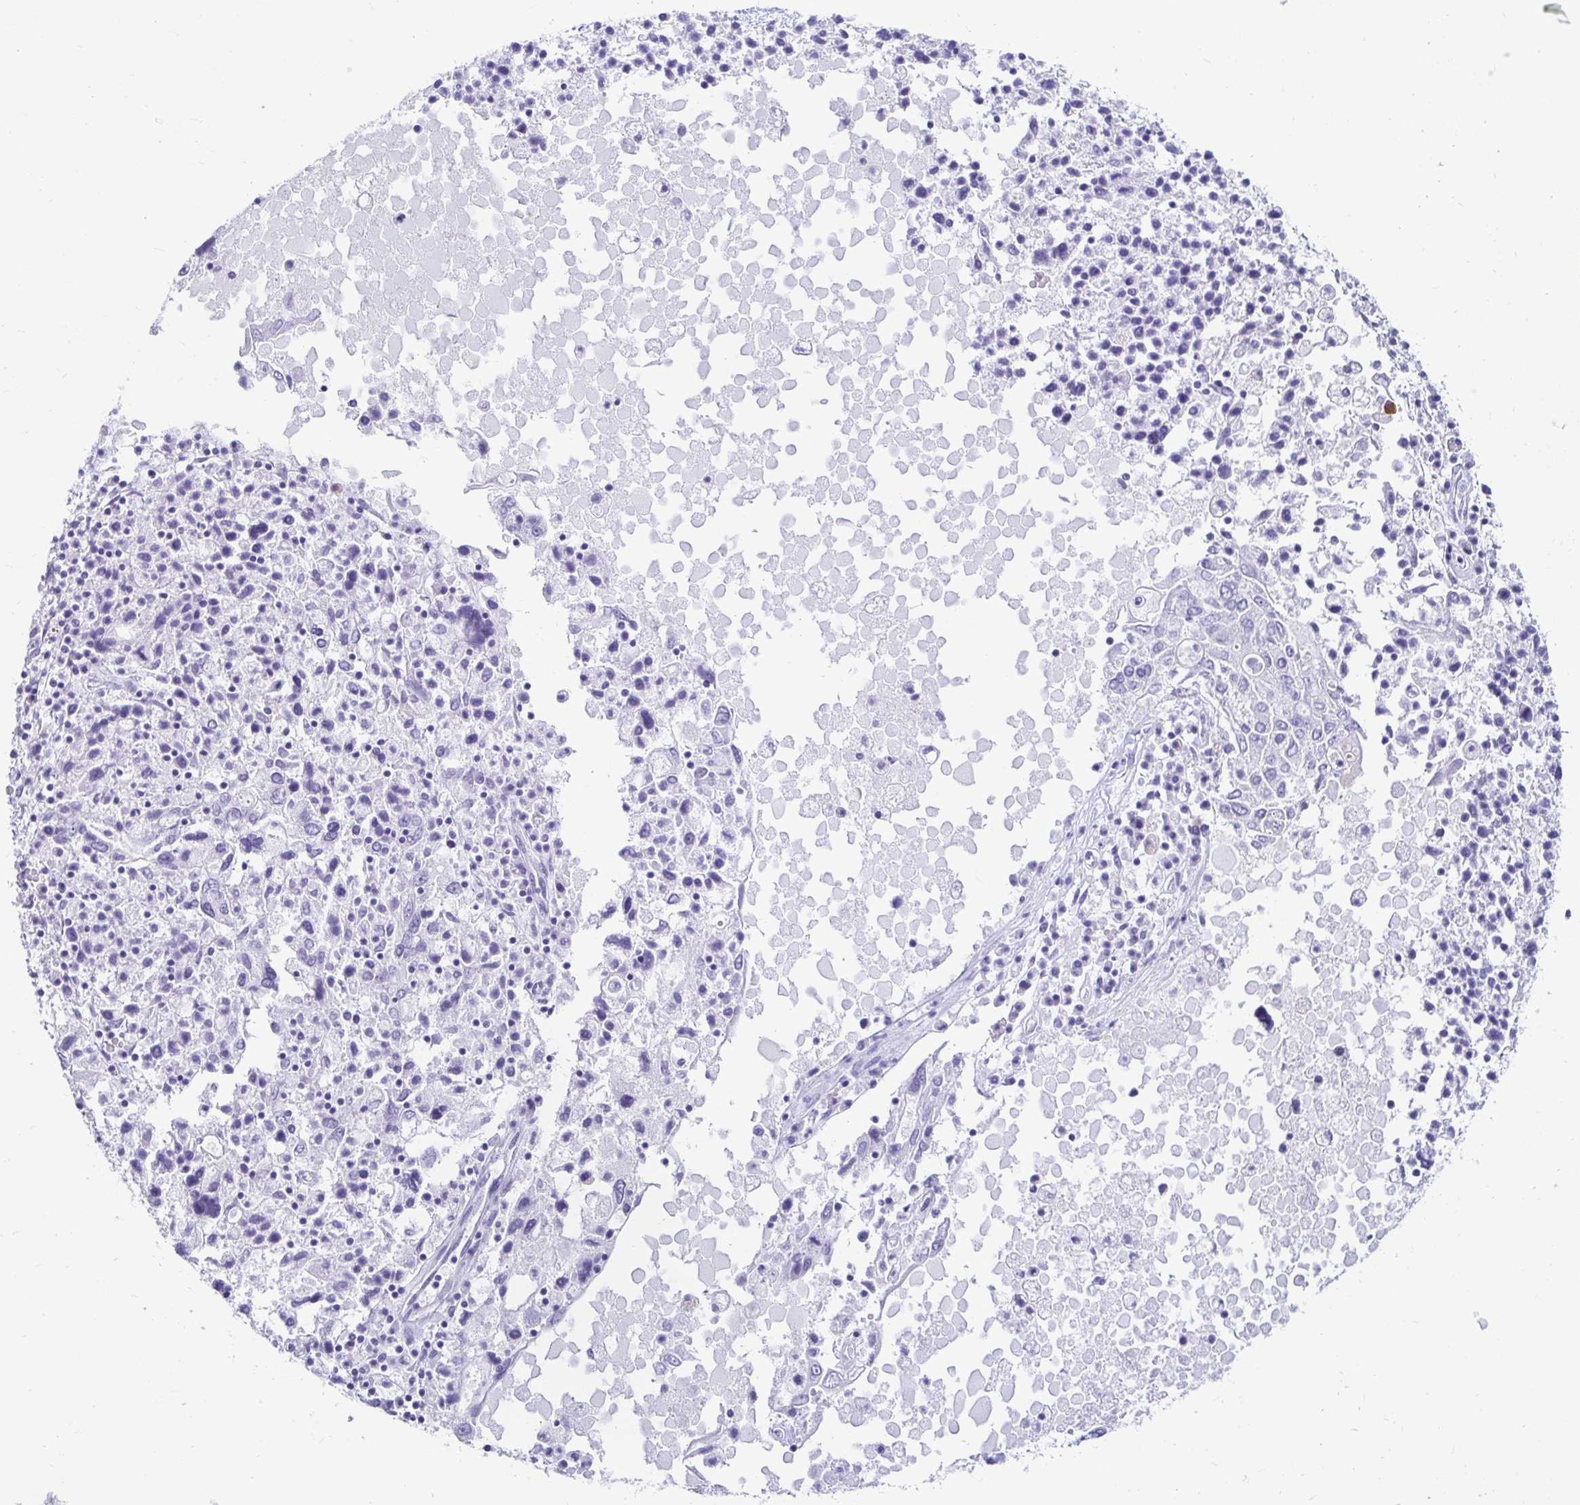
{"staining": {"intensity": "negative", "quantity": "none", "location": "none"}, "tissue": "ovarian cancer", "cell_type": "Tumor cells", "image_type": "cancer", "snomed": [{"axis": "morphology", "description": "Carcinoma, endometroid"}, {"axis": "topography", "description": "Ovary"}], "caption": "Immunohistochemistry image of human ovarian cancer (endometroid carcinoma) stained for a protein (brown), which shows no staining in tumor cells. Brightfield microscopy of immunohistochemistry (IHC) stained with DAB (brown) and hematoxylin (blue), captured at high magnification.", "gene": "CST6", "patient": {"sex": "female", "age": 62}}